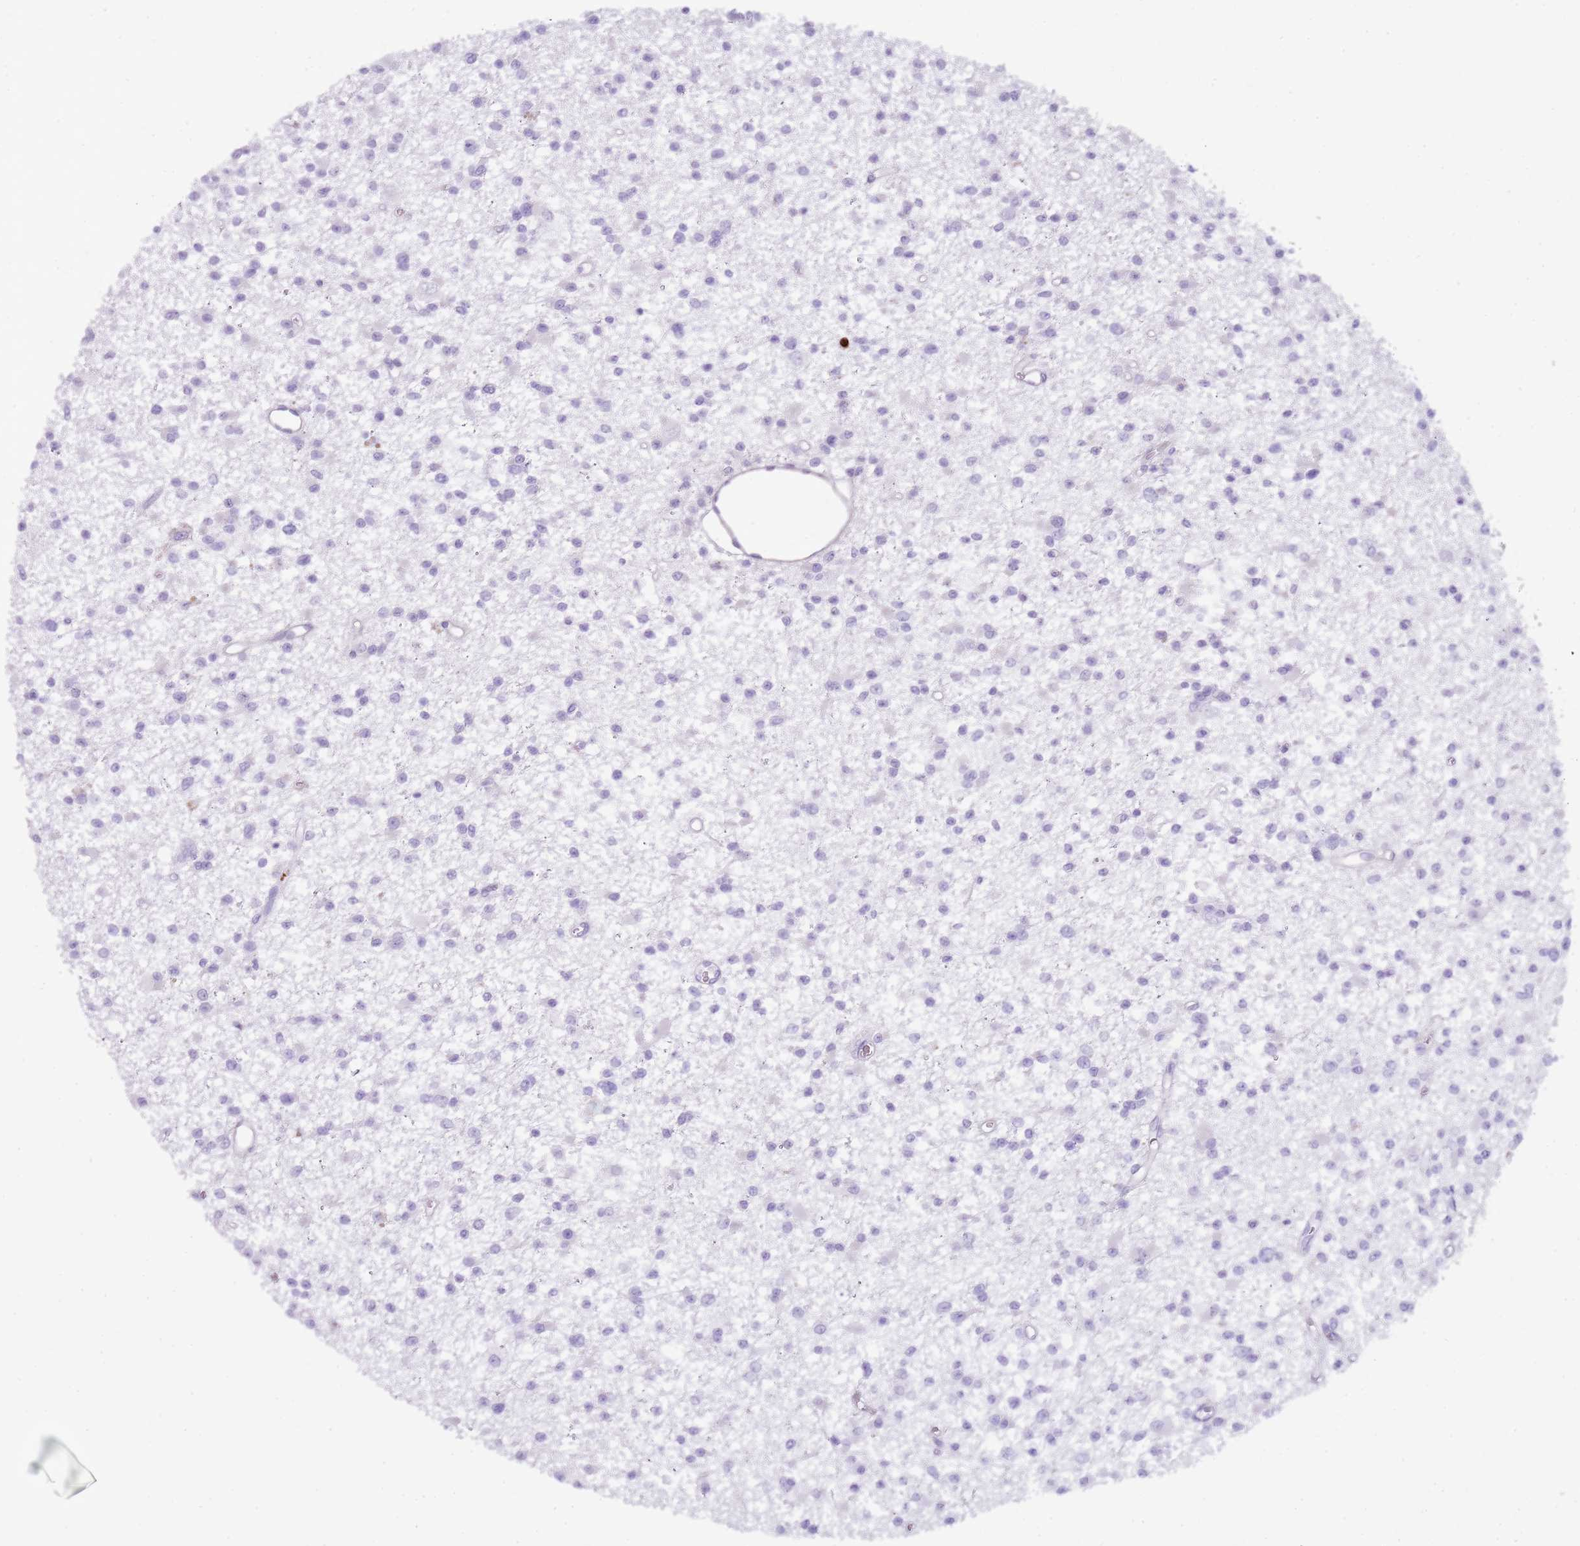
{"staining": {"intensity": "negative", "quantity": "none", "location": "none"}, "tissue": "glioma", "cell_type": "Tumor cells", "image_type": "cancer", "snomed": [{"axis": "morphology", "description": "Glioma, malignant, Low grade"}, {"axis": "topography", "description": "Brain"}], "caption": "DAB immunohistochemical staining of human glioma displays no significant positivity in tumor cells.", "gene": "CD177", "patient": {"sex": "female", "age": 22}}